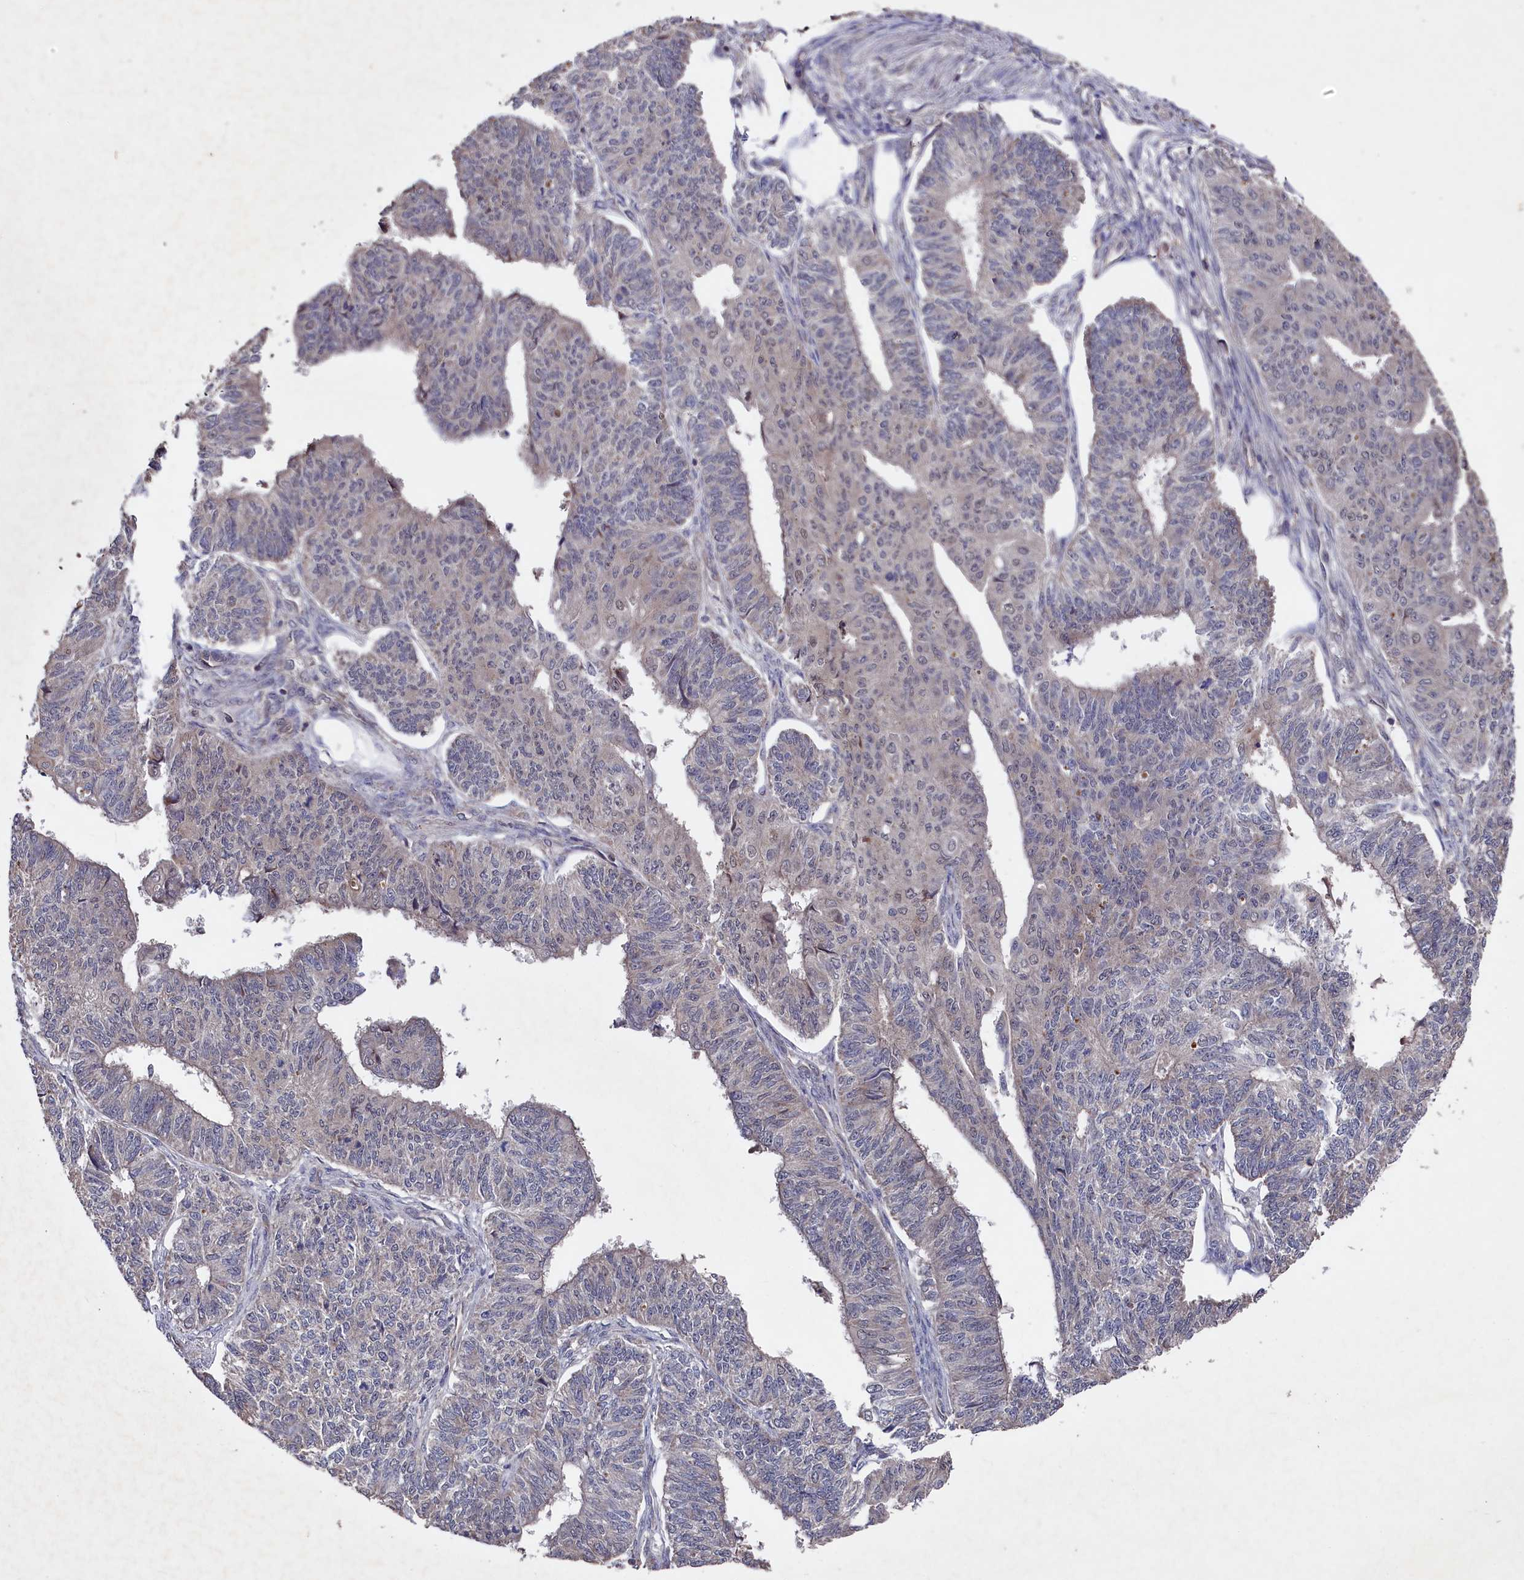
{"staining": {"intensity": "weak", "quantity": "<25%", "location": "cytoplasmic/membranous"}, "tissue": "endometrial cancer", "cell_type": "Tumor cells", "image_type": "cancer", "snomed": [{"axis": "morphology", "description": "Adenocarcinoma, NOS"}, {"axis": "topography", "description": "Endometrium"}], "caption": "Tumor cells show no significant protein staining in endometrial cancer.", "gene": "SUPV3L1", "patient": {"sex": "female", "age": 32}}